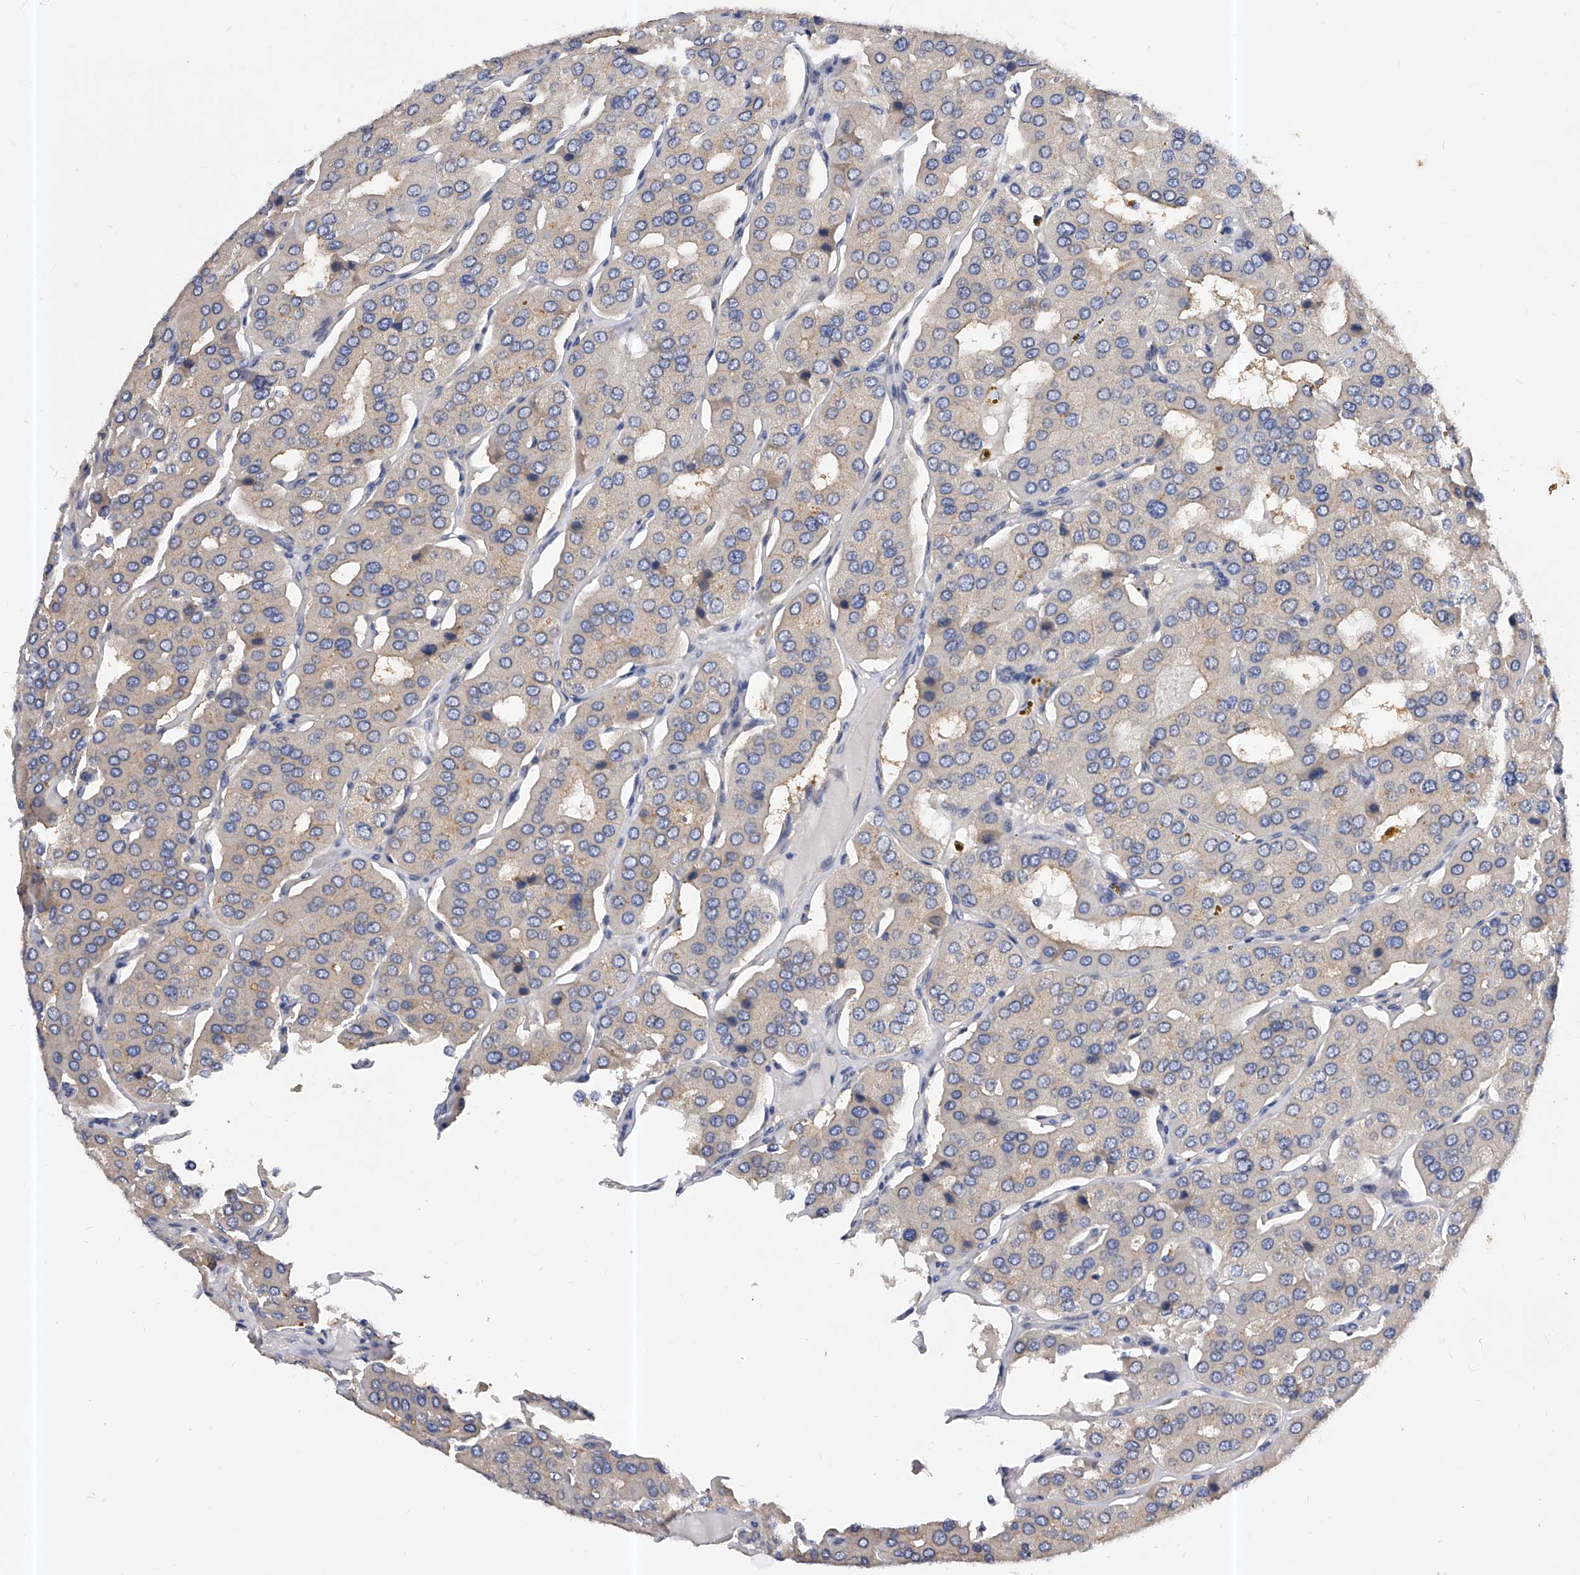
{"staining": {"intensity": "negative", "quantity": "none", "location": "none"}, "tissue": "parathyroid gland", "cell_type": "Glandular cells", "image_type": "normal", "snomed": [{"axis": "morphology", "description": "Normal tissue, NOS"}, {"axis": "morphology", "description": "Adenoma, NOS"}, {"axis": "topography", "description": "Parathyroid gland"}], "caption": "The micrograph exhibits no significant staining in glandular cells of parathyroid gland. (Stains: DAB (3,3'-diaminobenzidine) IHC with hematoxylin counter stain, Microscopy: brightfield microscopy at high magnification).", "gene": "PPP5C", "patient": {"sex": "female", "age": 86}}